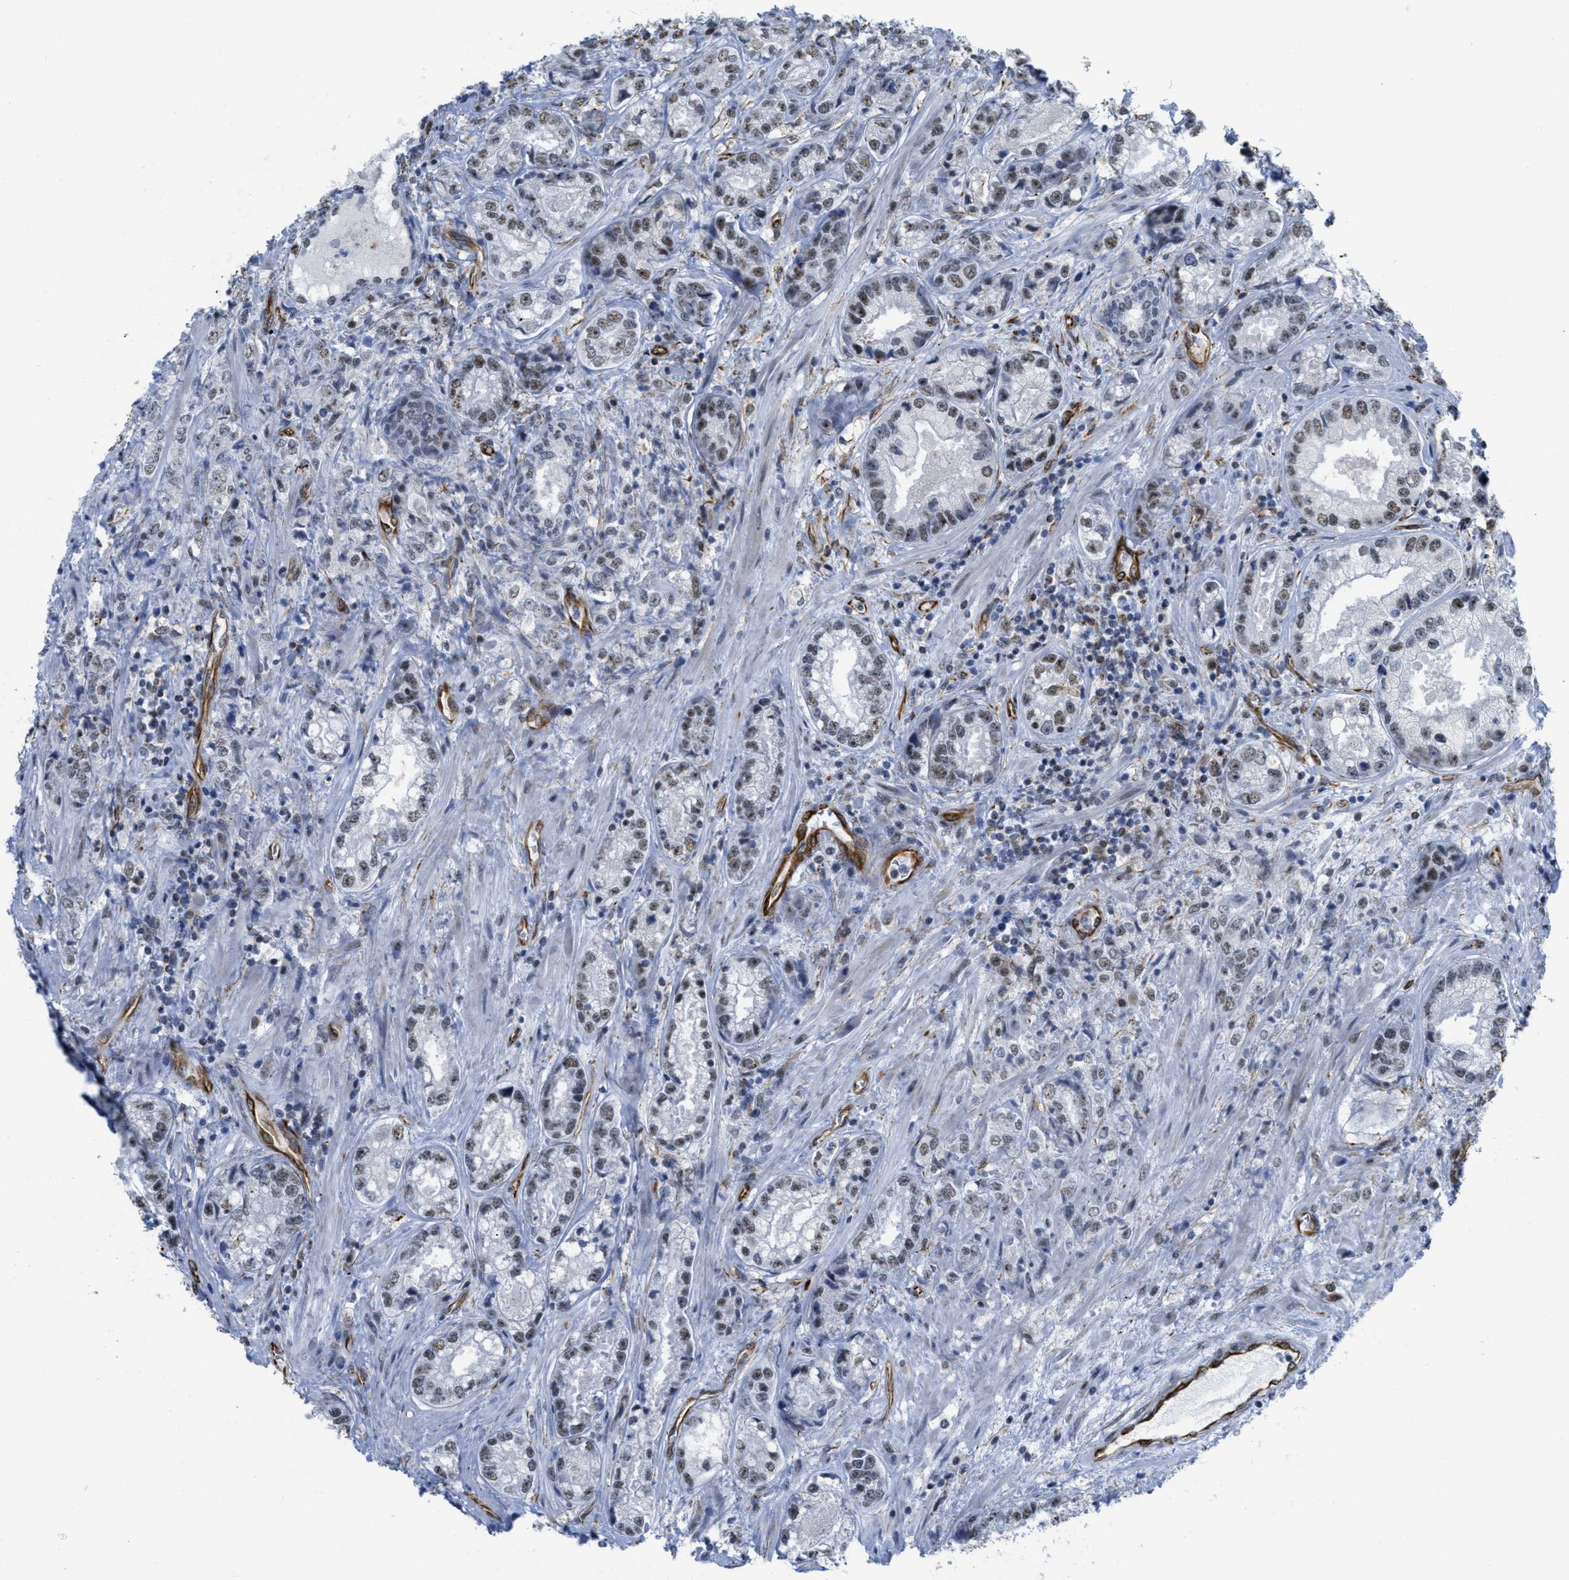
{"staining": {"intensity": "weak", "quantity": ">75%", "location": "nuclear"}, "tissue": "prostate cancer", "cell_type": "Tumor cells", "image_type": "cancer", "snomed": [{"axis": "morphology", "description": "Adenocarcinoma, High grade"}, {"axis": "topography", "description": "Prostate"}], "caption": "Immunohistochemistry (IHC) histopathology image of neoplastic tissue: human prostate cancer stained using IHC shows low levels of weak protein expression localized specifically in the nuclear of tumor cells, appearing as a nuclear brown color.", "gene": "LRRC8B", "patient": {"sex": "male", "age": 61}}